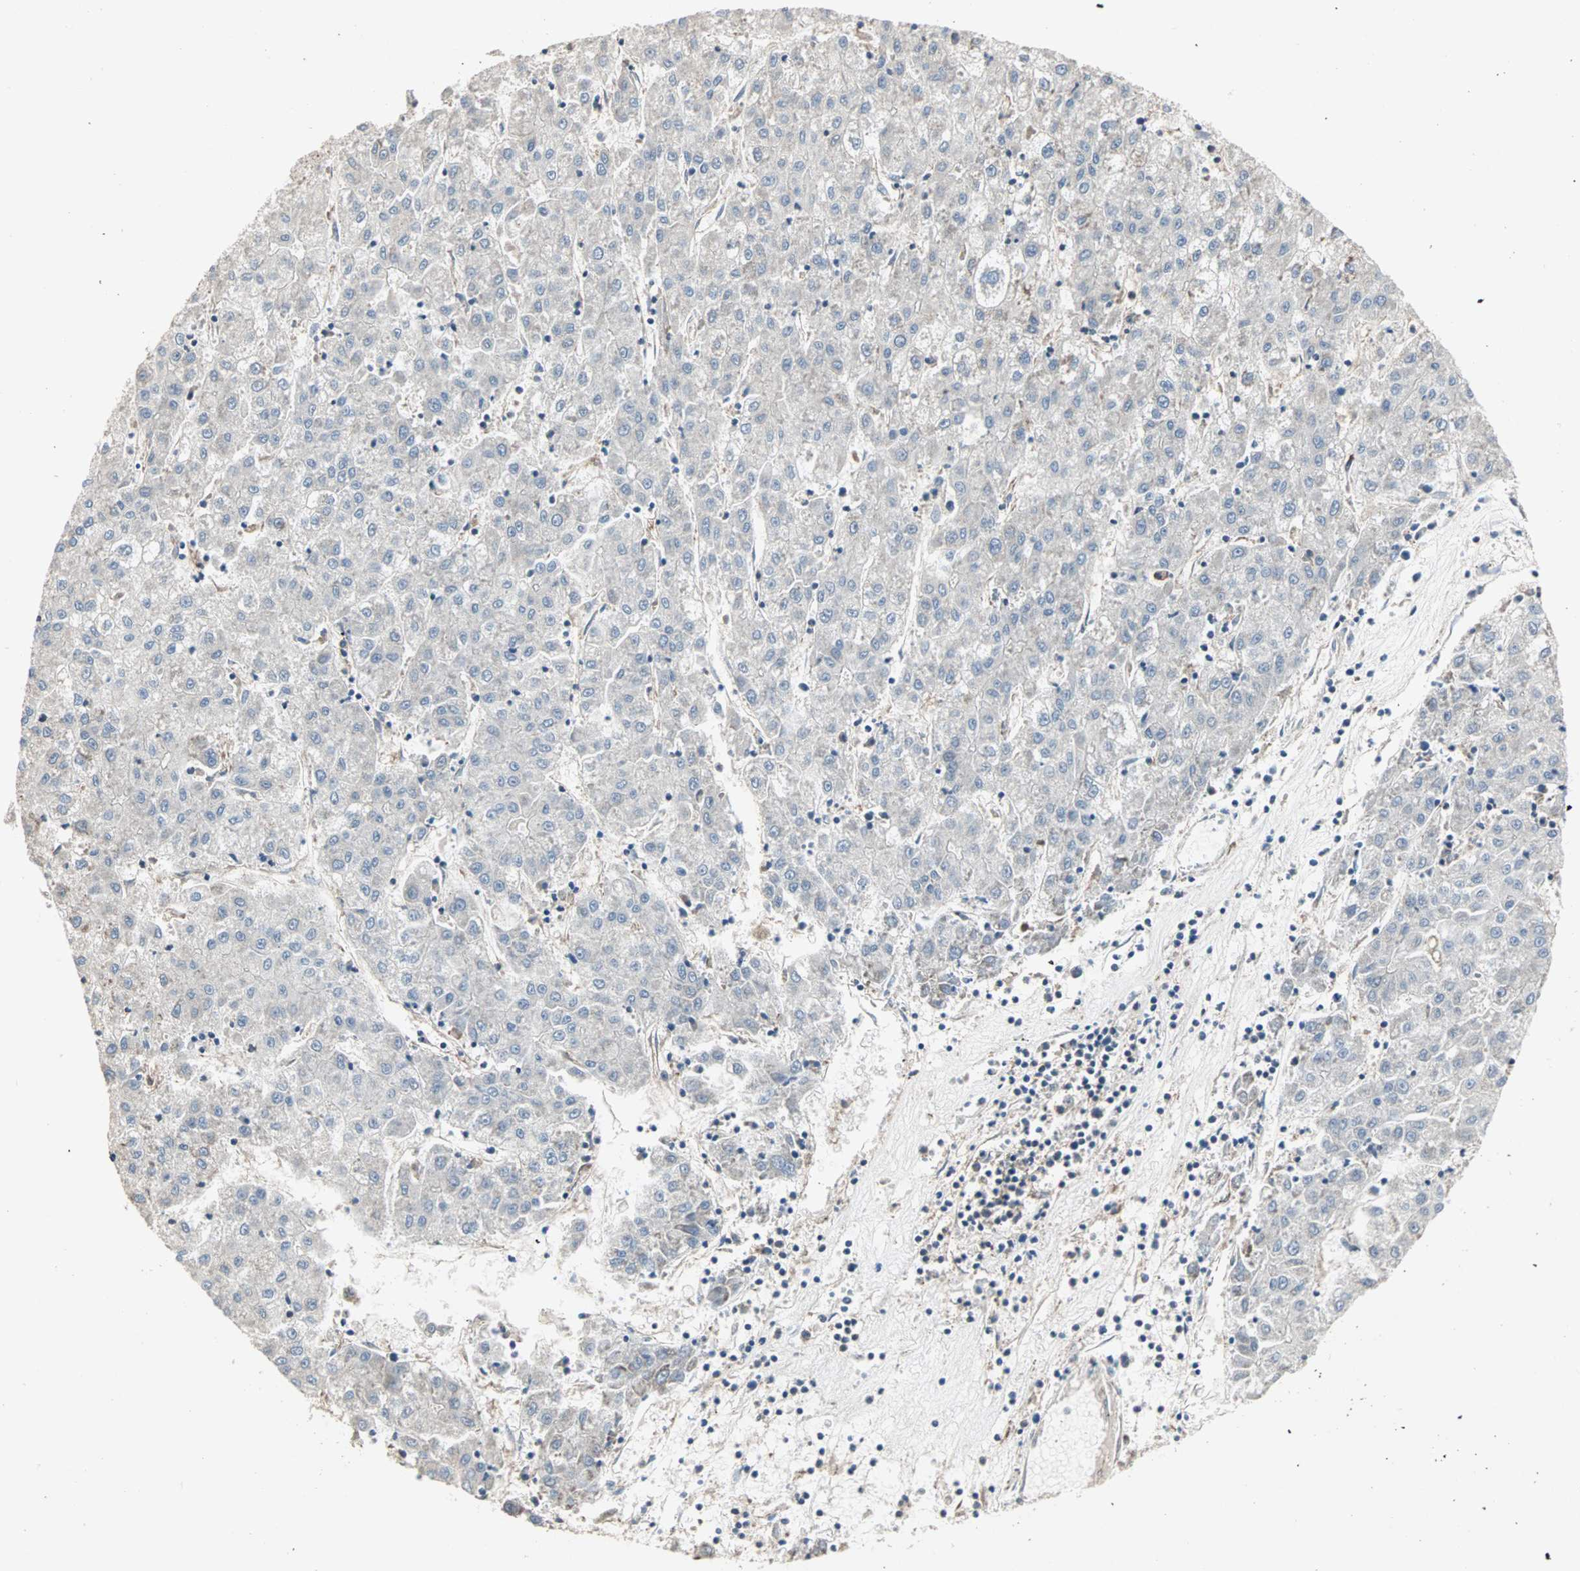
{"staining": {"intensity": "weak", "quantity": "<25%", "location": "cytoplasmic/membranous"}, "tissue": "liver cancer", "cell_type": "Tumor cells", "image_type": "cancer", "snomed": [{"axis": "morphology", "description": "Carcinoma, Hepatocellular, NOS"}, {"axis": "topography", "description": "Liver"}], "caption": "This is an immunohistochemistry photomicrograph of human hepatocellular carcinoma (liver). There is no staining in tumor cells.", "gene": "GNAI2", "patient": {"sex": "male", "age": 72}}